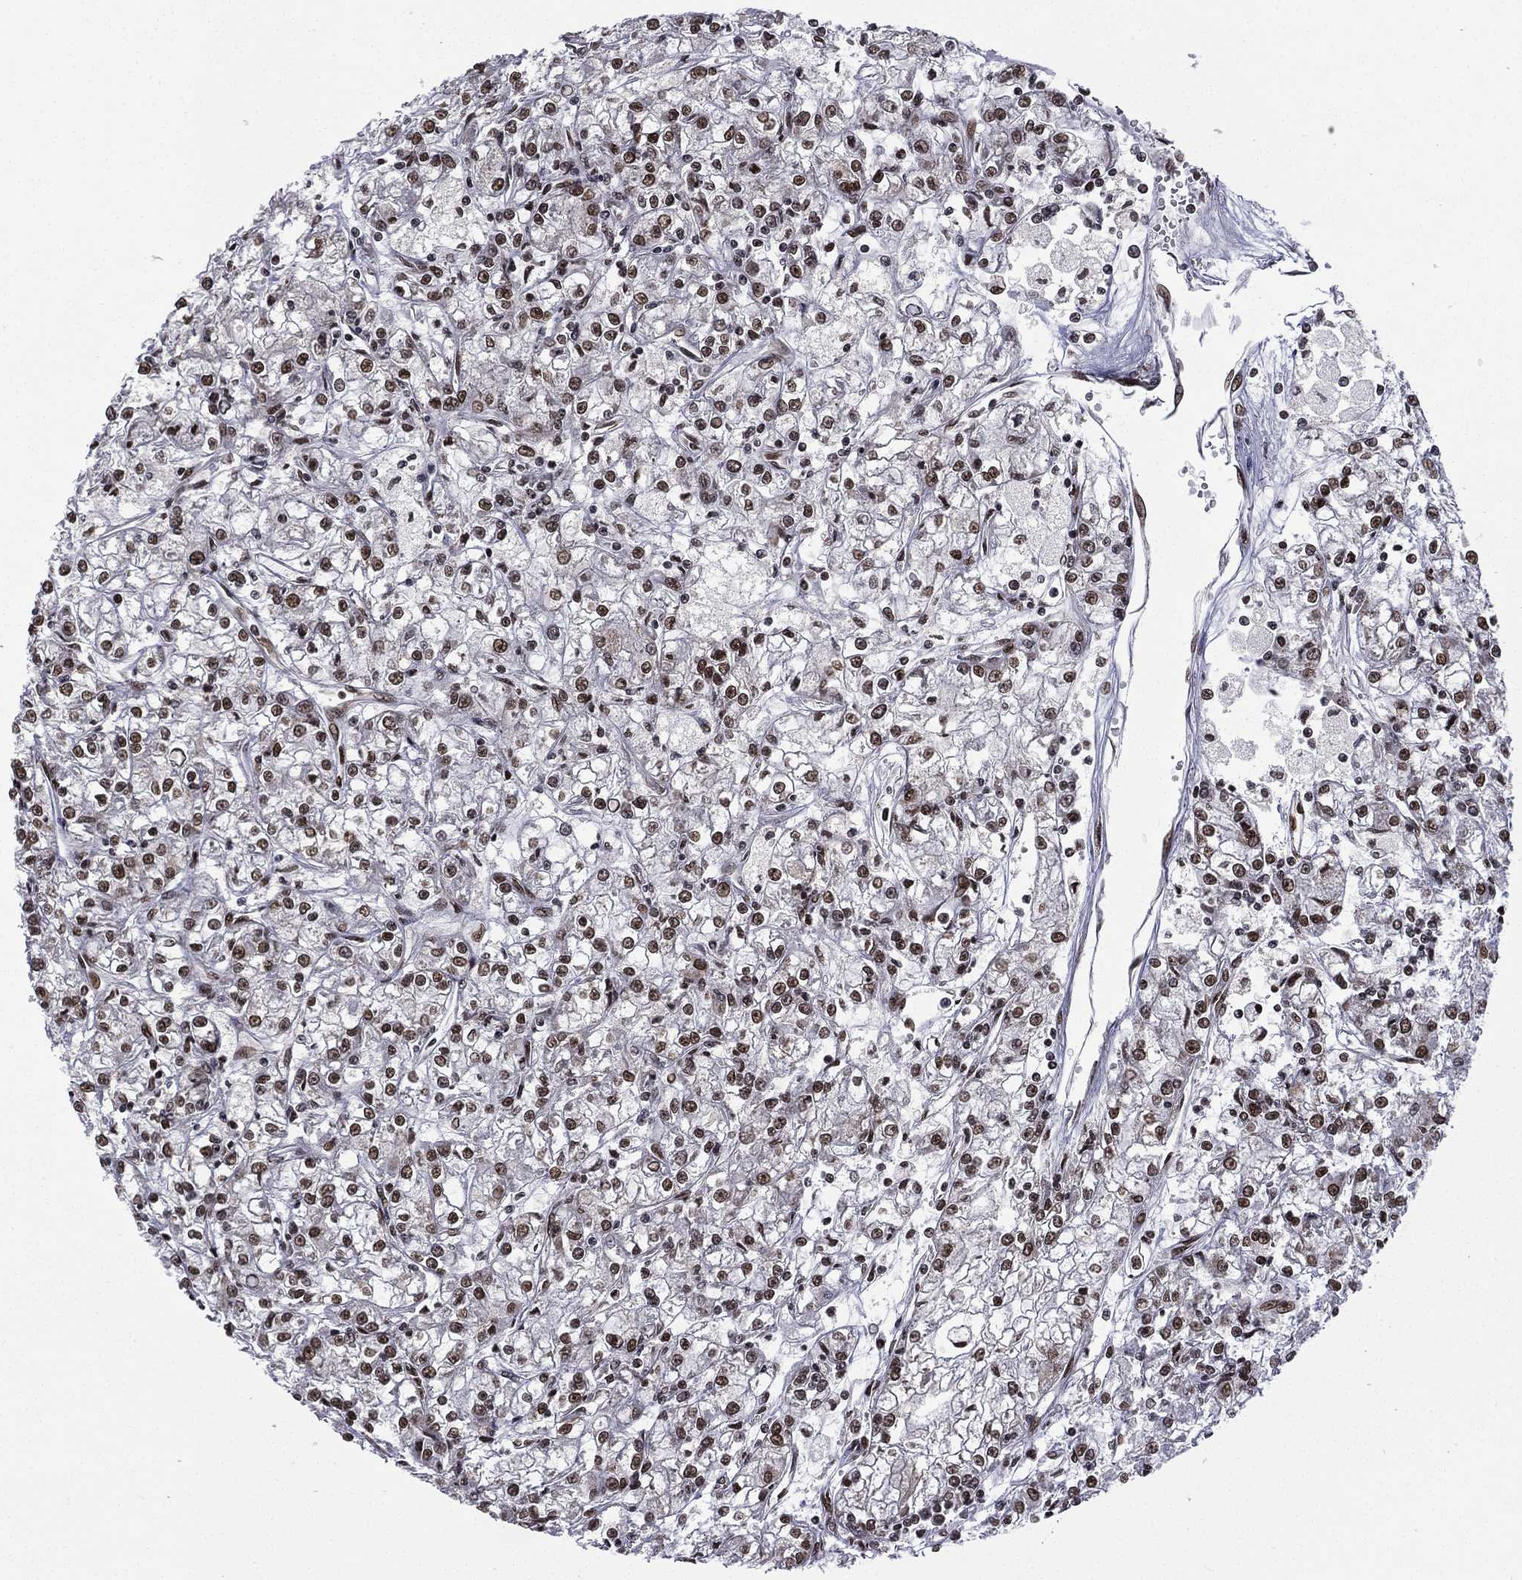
{"staining": {"intensity": "moderate", "quantity": ">75%", "location": "nuclear"}, "tissue": "renal cancer", "cell_type": "Tumor cells", "image_type": "cancer", "snomed": [{"axis": "morphology", "description": "Adenocarcinoma, NOS"}, {"axis": "topography", "description": "Kidney"}], "caption": "DAB immunohistochemical staining of human renal adenocarcinoma reveals moderate nuclear protein positivity in approximately >75% of tumor cells.", "gene": "C5orf24", "patient": {"sex": "female", "age": 59}}